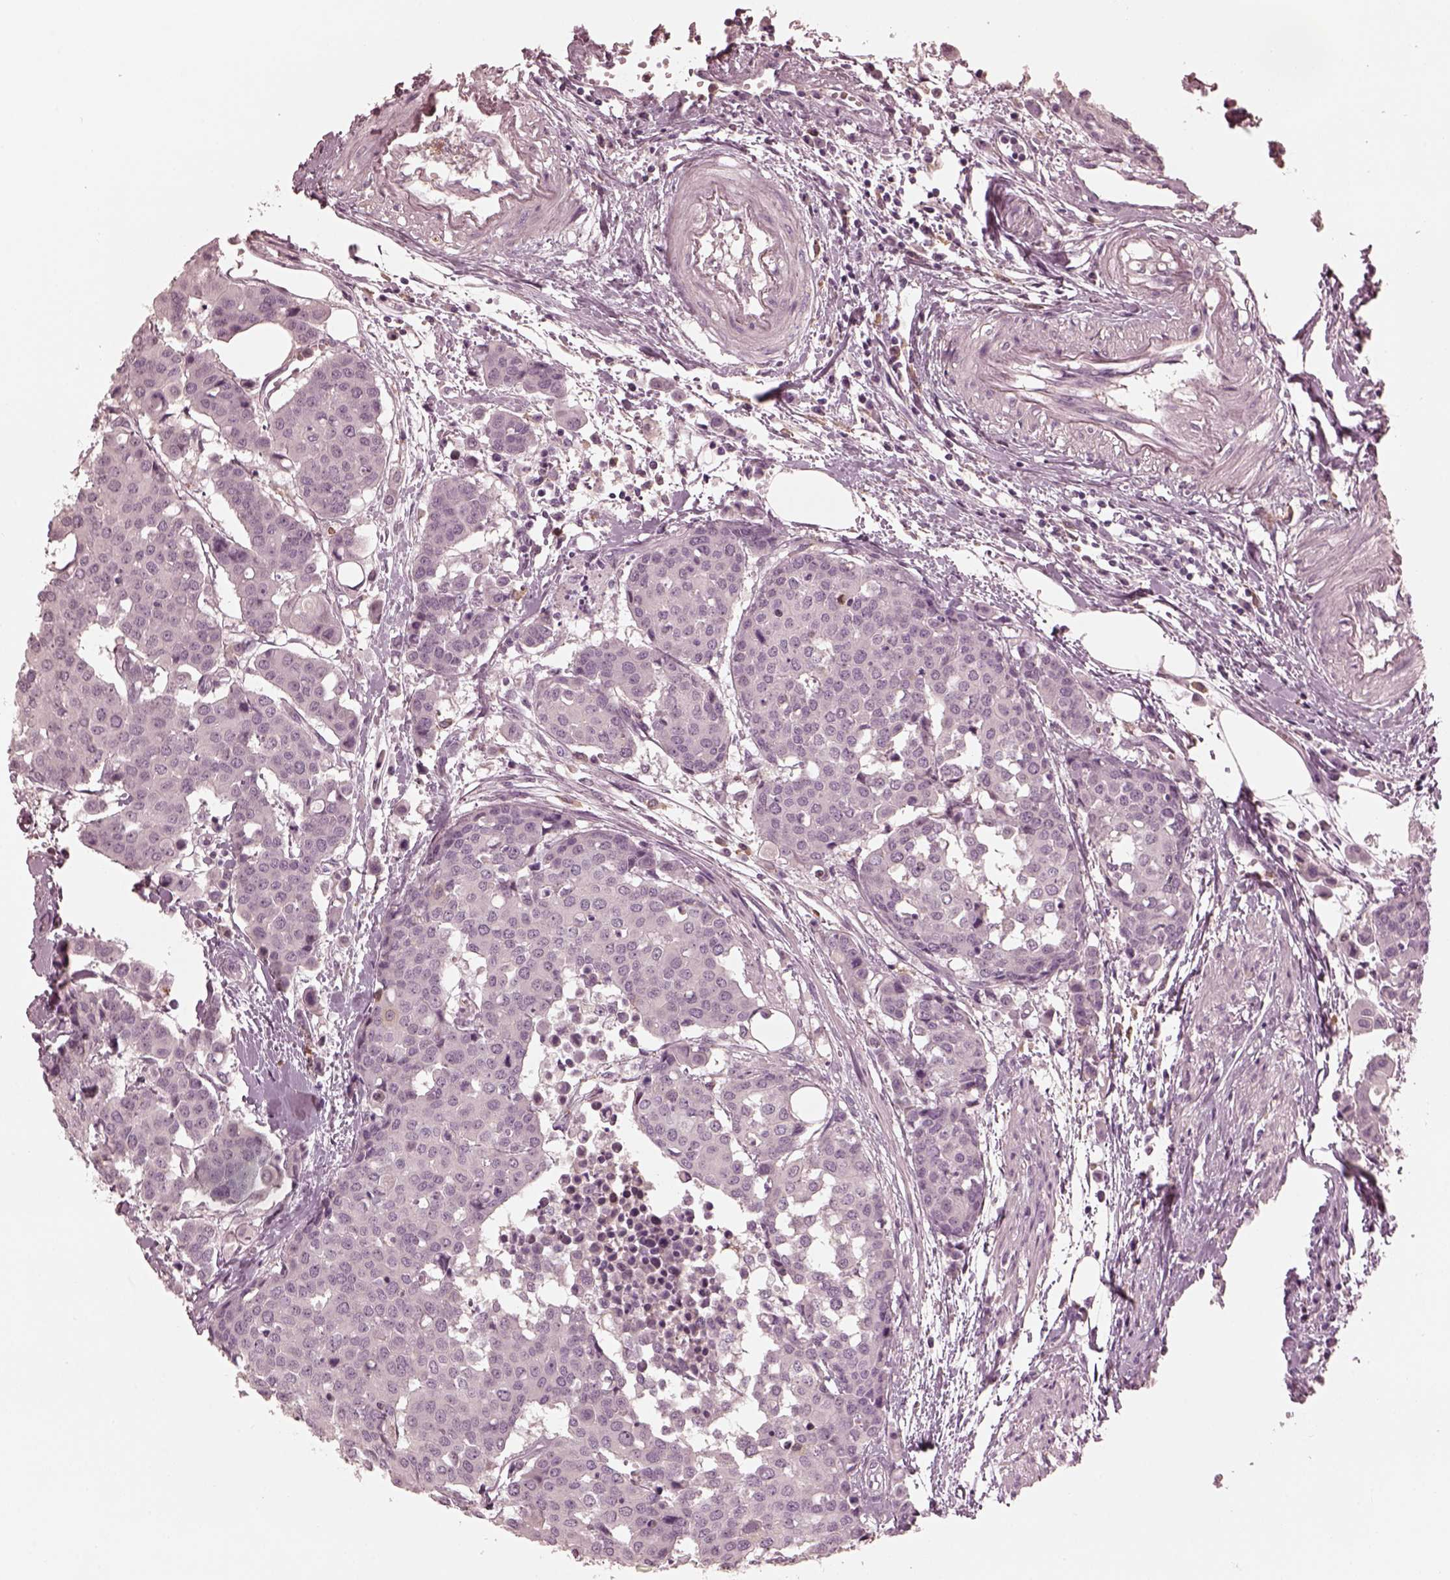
{"staining": {"intensity": "negative", "quantity": "none", "location": "none"}, "tissue": "carcinoid", "cell_type": "Tumor cells", "image_type": "cancer", "snomed": [{"axis": "morphology", "description": "Carcinoid, malignant, NOS"}, {"axis": "topography", "description": "Colon"}], "caption": "Carcinoid (malignant) was stained to show a protein in brown. There is no significant staining in tumor cells. (IHC, brightfield microscopy, high magnification).", "gene": "PSTPIP2", "patient": {"sex": "male", "age": 81}}